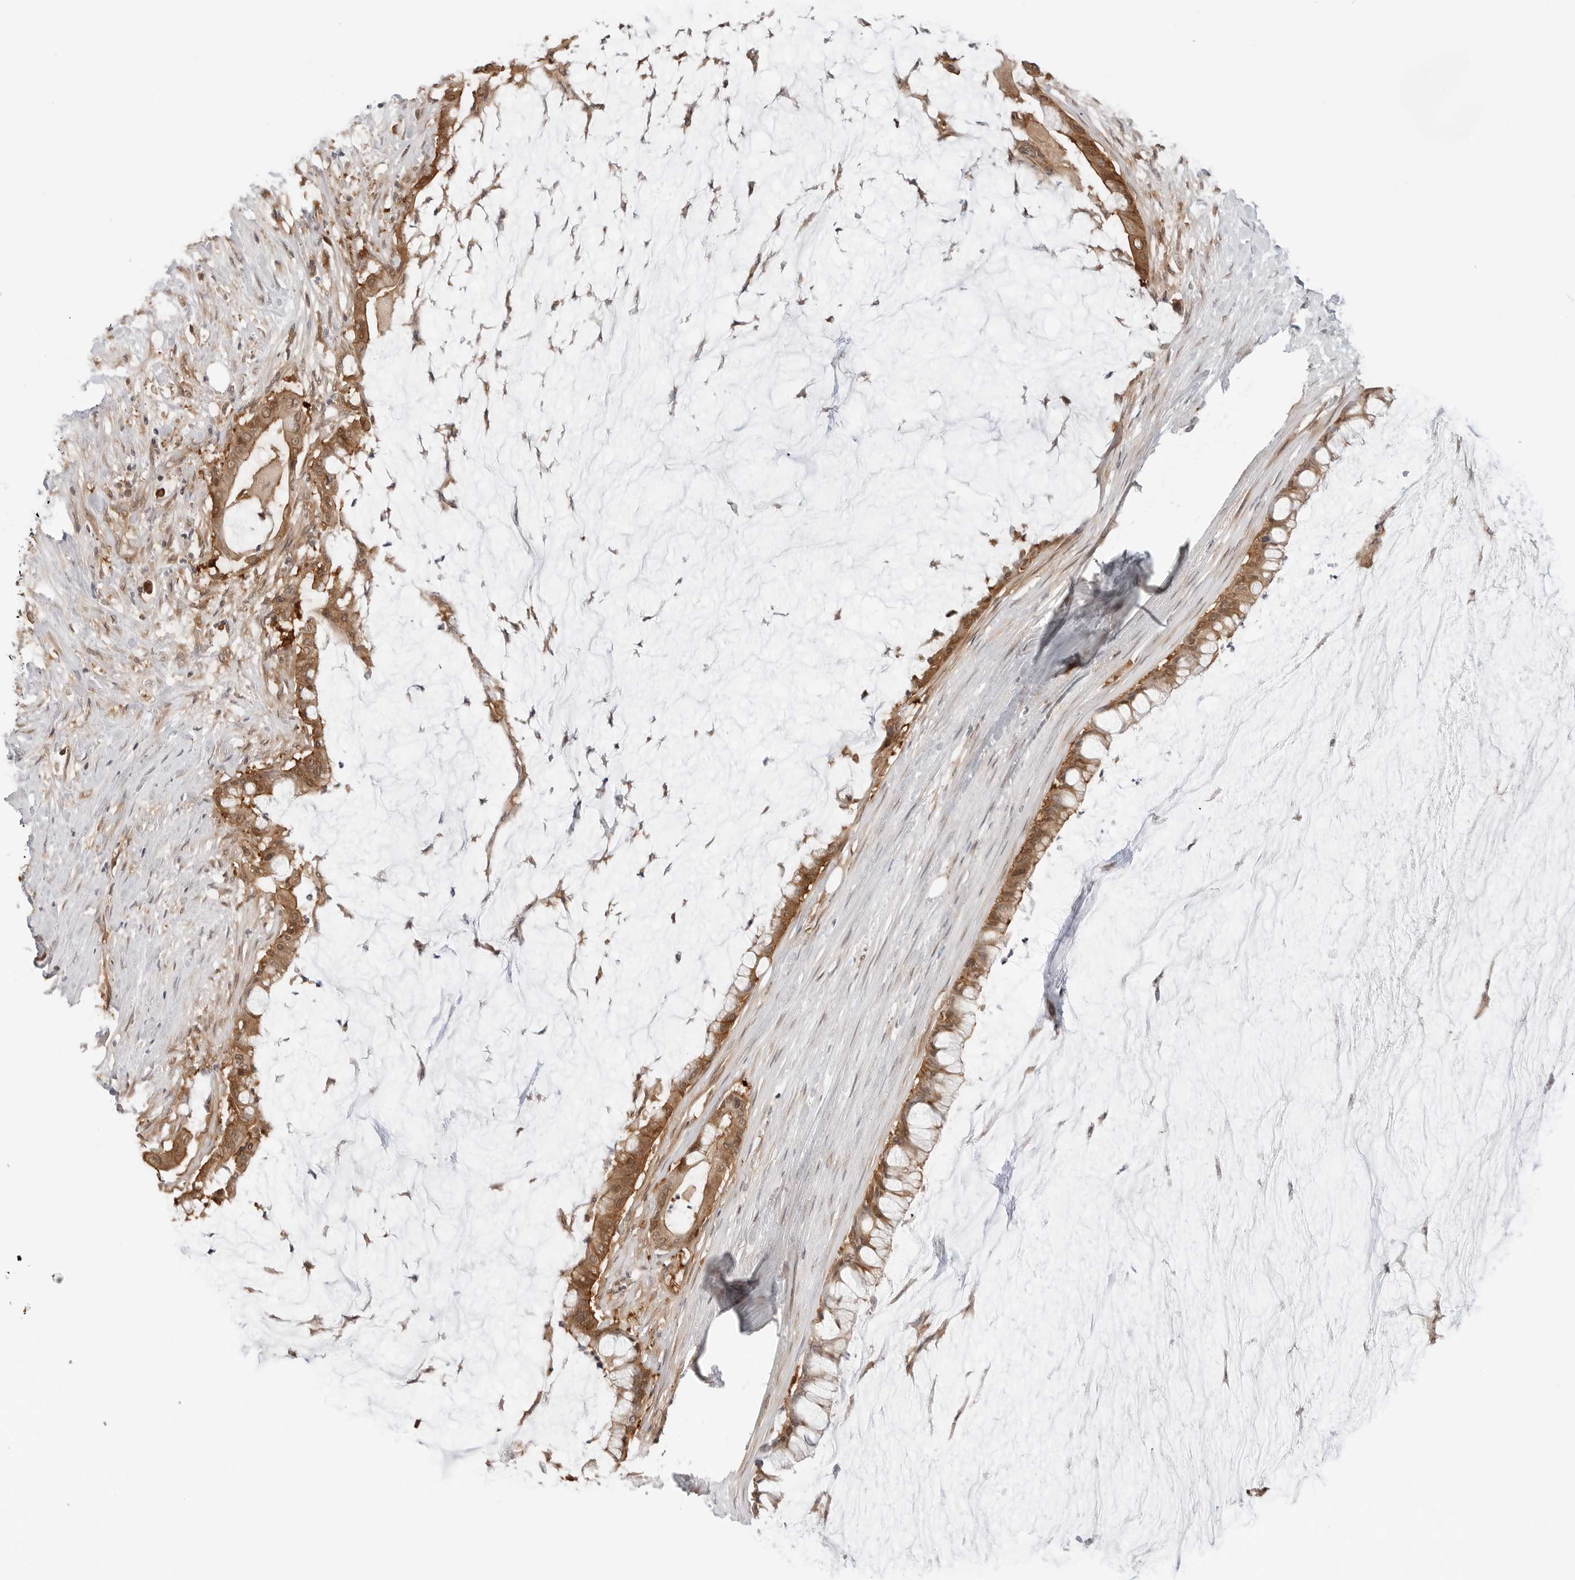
{"staining": {"intensity": "strong", "quantity": ">75%", "location": "cytoplasmic/membranous,nuclear"}, "tissue": "pancreatic cancer", "cell_type": "Tumor cells", "image_type": "cancer", "snomed": [{"axis": "morphology", "description": "Adenocarcinoma, NOS"}, {"axis": "topography", "description": "Pancreas"}], "caption": "IHC histopathology image of human adenocarcinoma (pancreatic) stained for a protein (brown), which displays high levels of strong cytoplasmic/membranous and nuclear expression in about >75% of tumor cells.", "gene": "NUDC", "patient": {"sex": "male", "age": 41}}